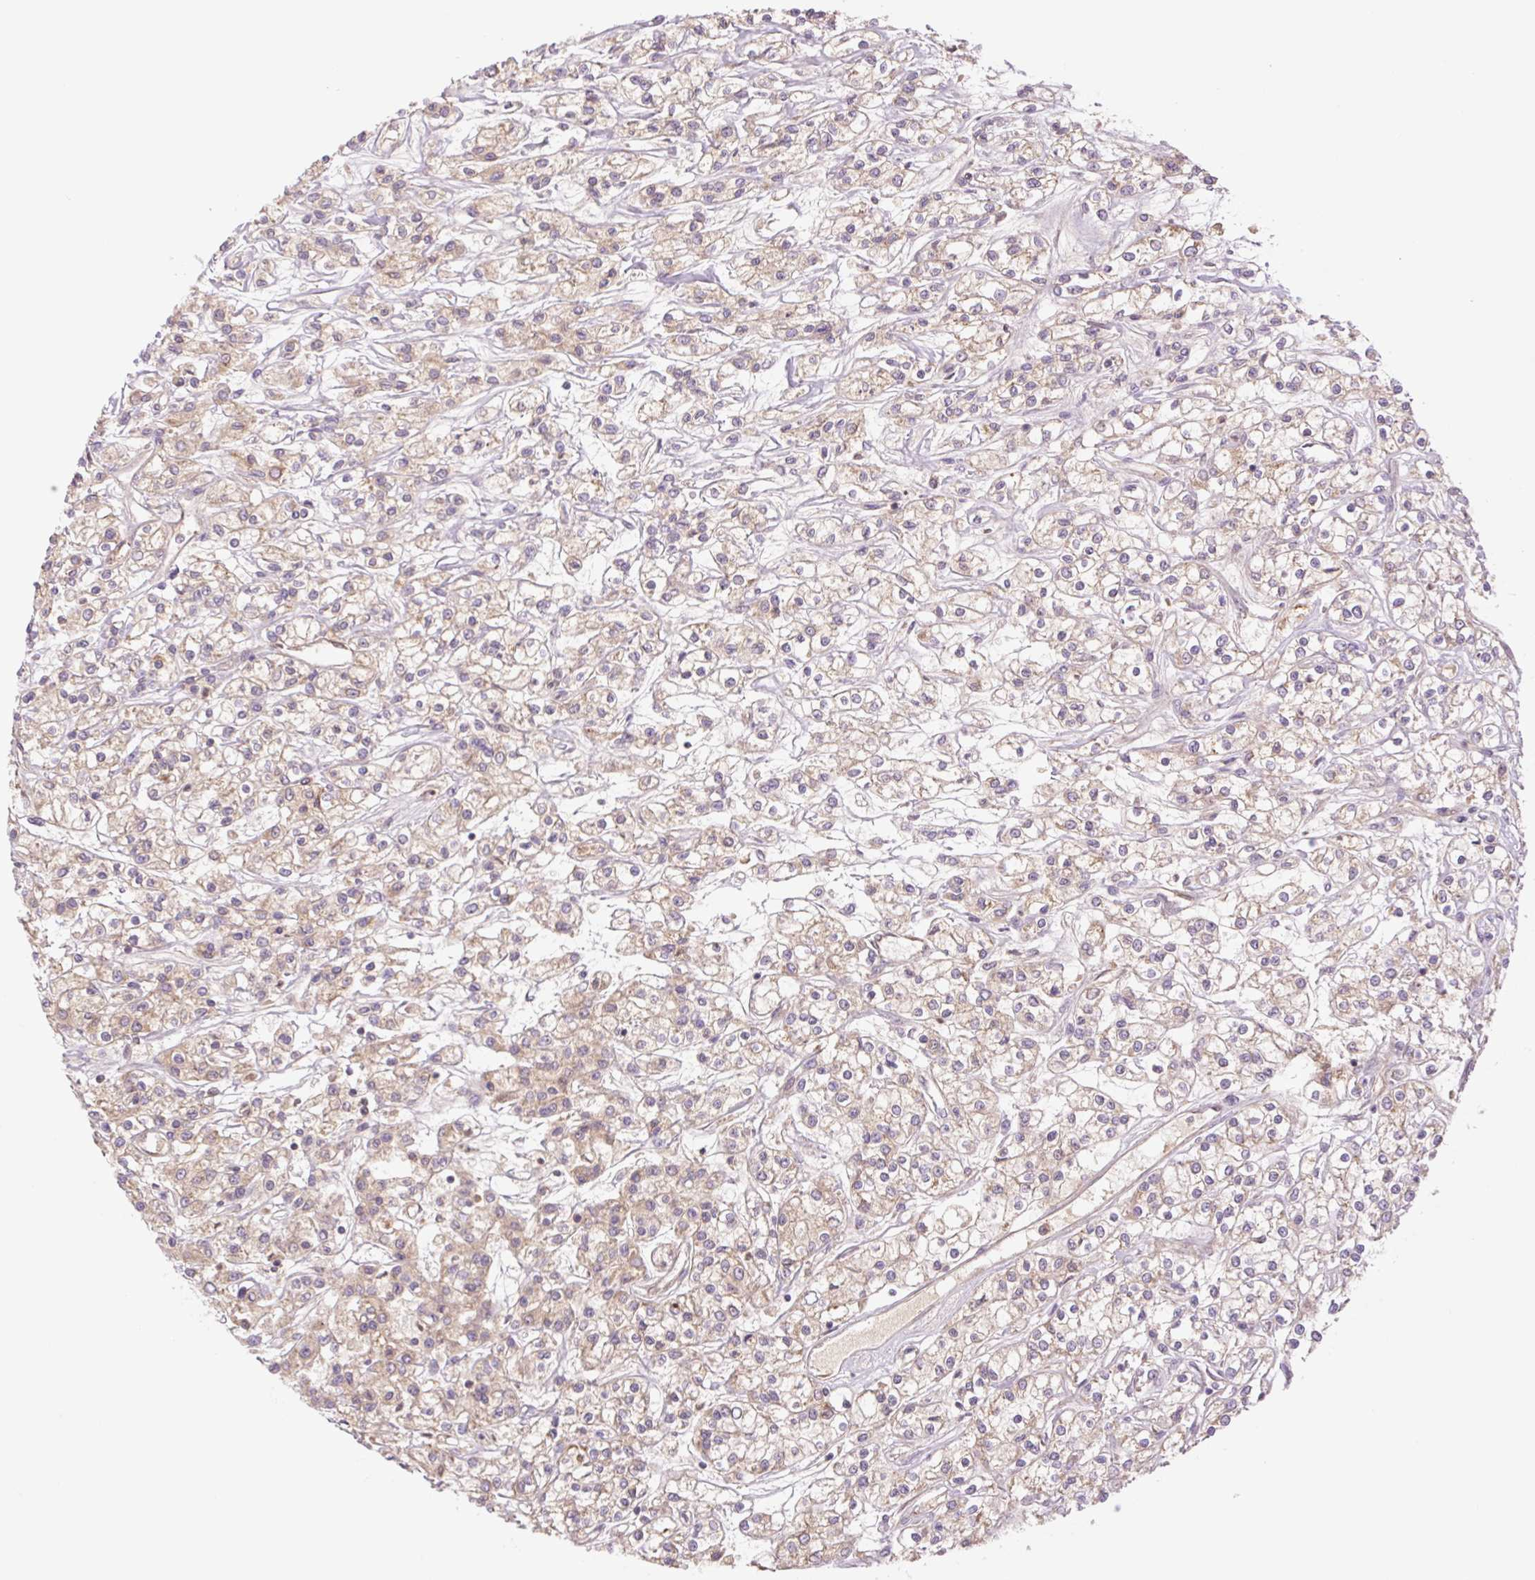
{"staining": {"intensity": "weak", "quantity": "25%-75%", "location": "cytoplasmic/membranous"}, "tissue": "renal cancer", "cell_type": "Tumor cells", "image_type": "cancer", "snomed": [{"axis": "morphology", "description": "Adenocarcinoma, NOS"}, {"axis": "topography", "description": "Kidney"}], "caption": "Adenocarcinoma (renal) stained for a protein exhibits weak cytoplasmic/membranous positivity in tumor cells. The protein of interest is shown in brown color, while the nuclei are stained blue.", "gene": "YJU2B", "patient": {"sex": "female", "age": 59}}